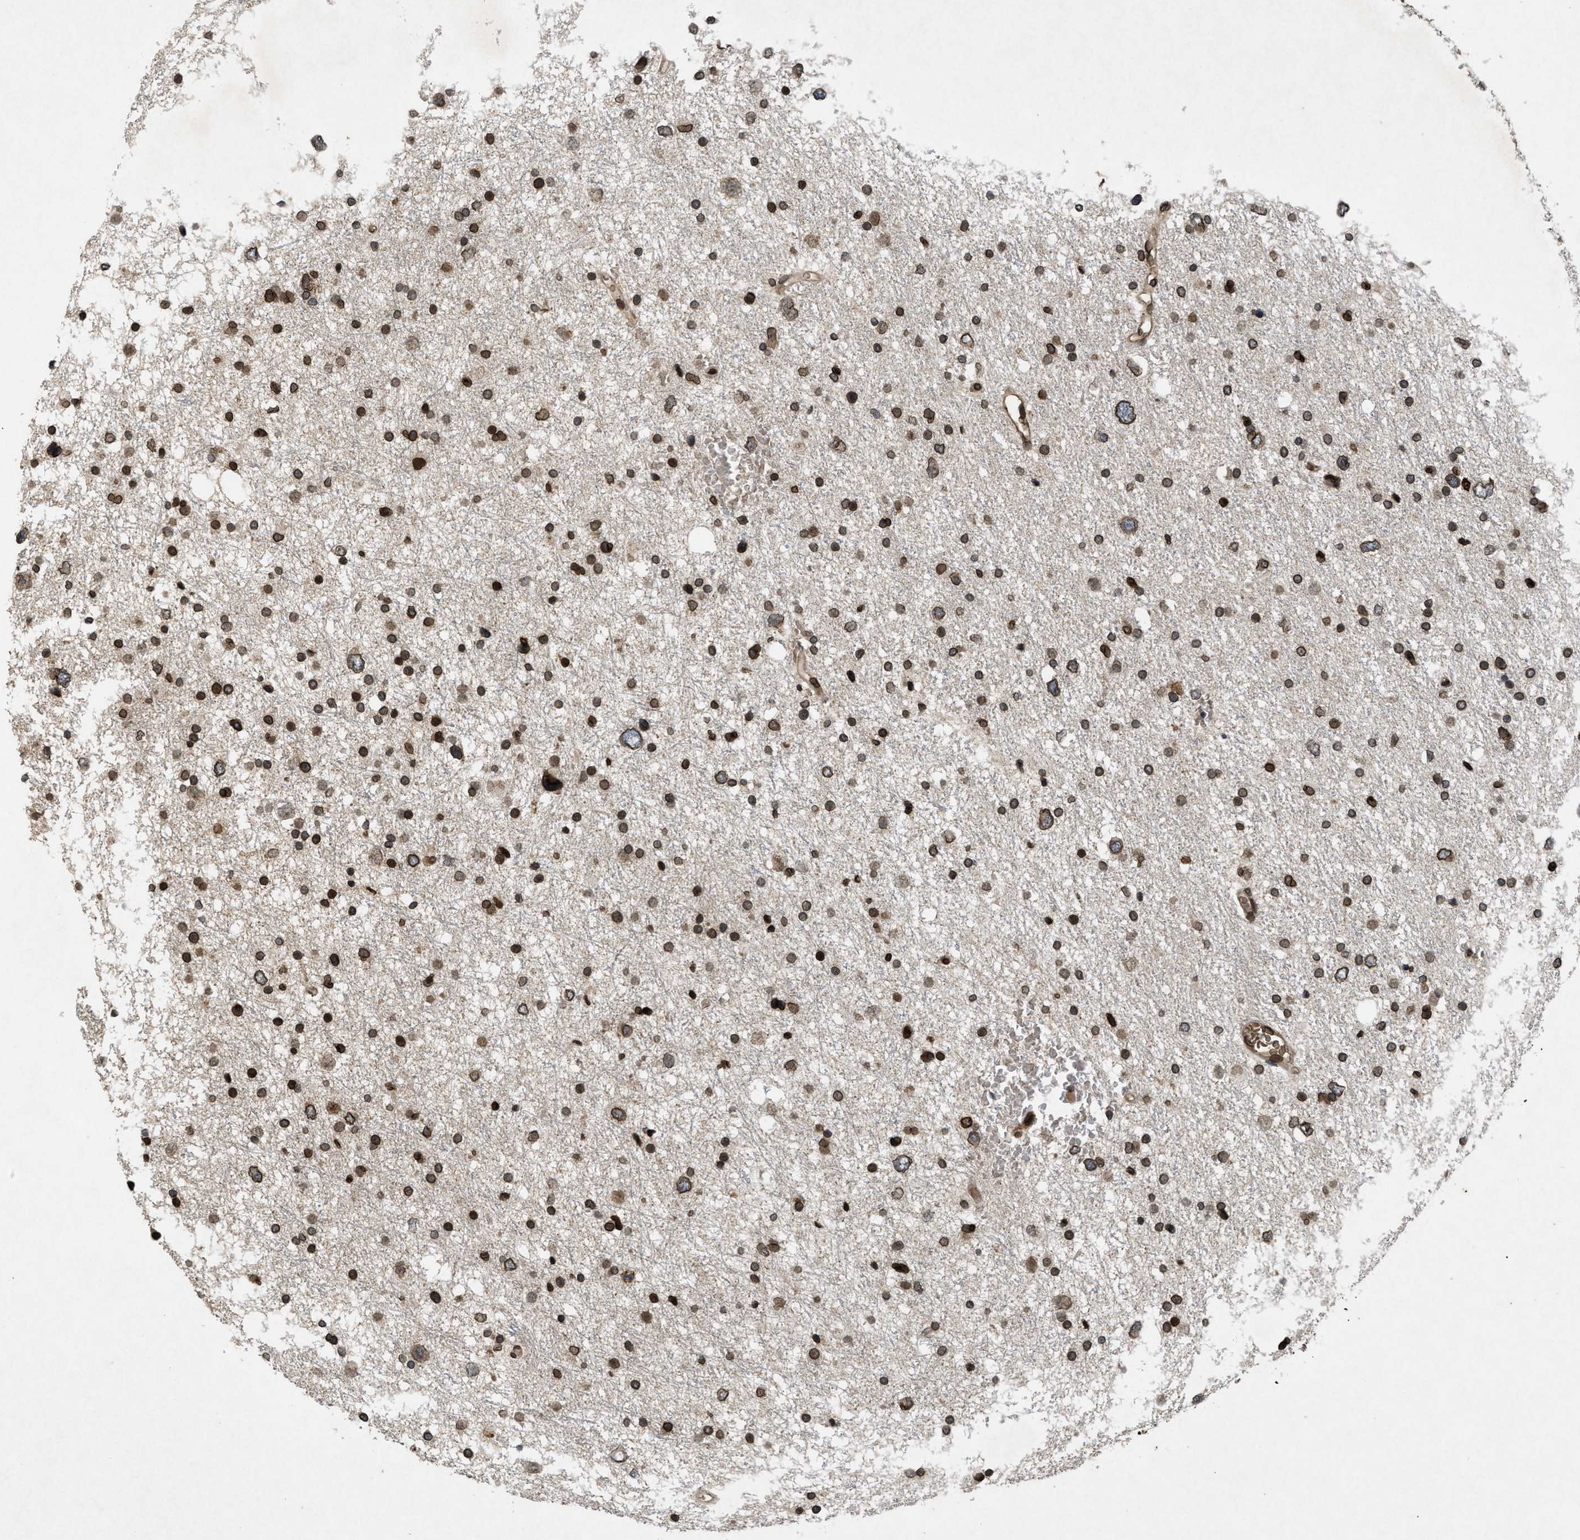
{"staining": {"intensity": "moderate", "quantity": ">75%", "location": "cytoplasmic/membranous,nuclear"}, "tissue": "glioma", "cell_type": "Tumor cells", "image_type": "cancer", "snomed": [{"axis": "morphology", "description": "Glioma, malignant, Low grade"}, {"axis": "topography", "description": "Brain"}], "caption": "Protein expression analysis of malignant glioma (low-grade) displays moderate cytoplasmic/membranous and nuclear expression in about >75% of tumor cells.", "gene": "CRY1", "patient": {"sex": "female", "age": 37}}